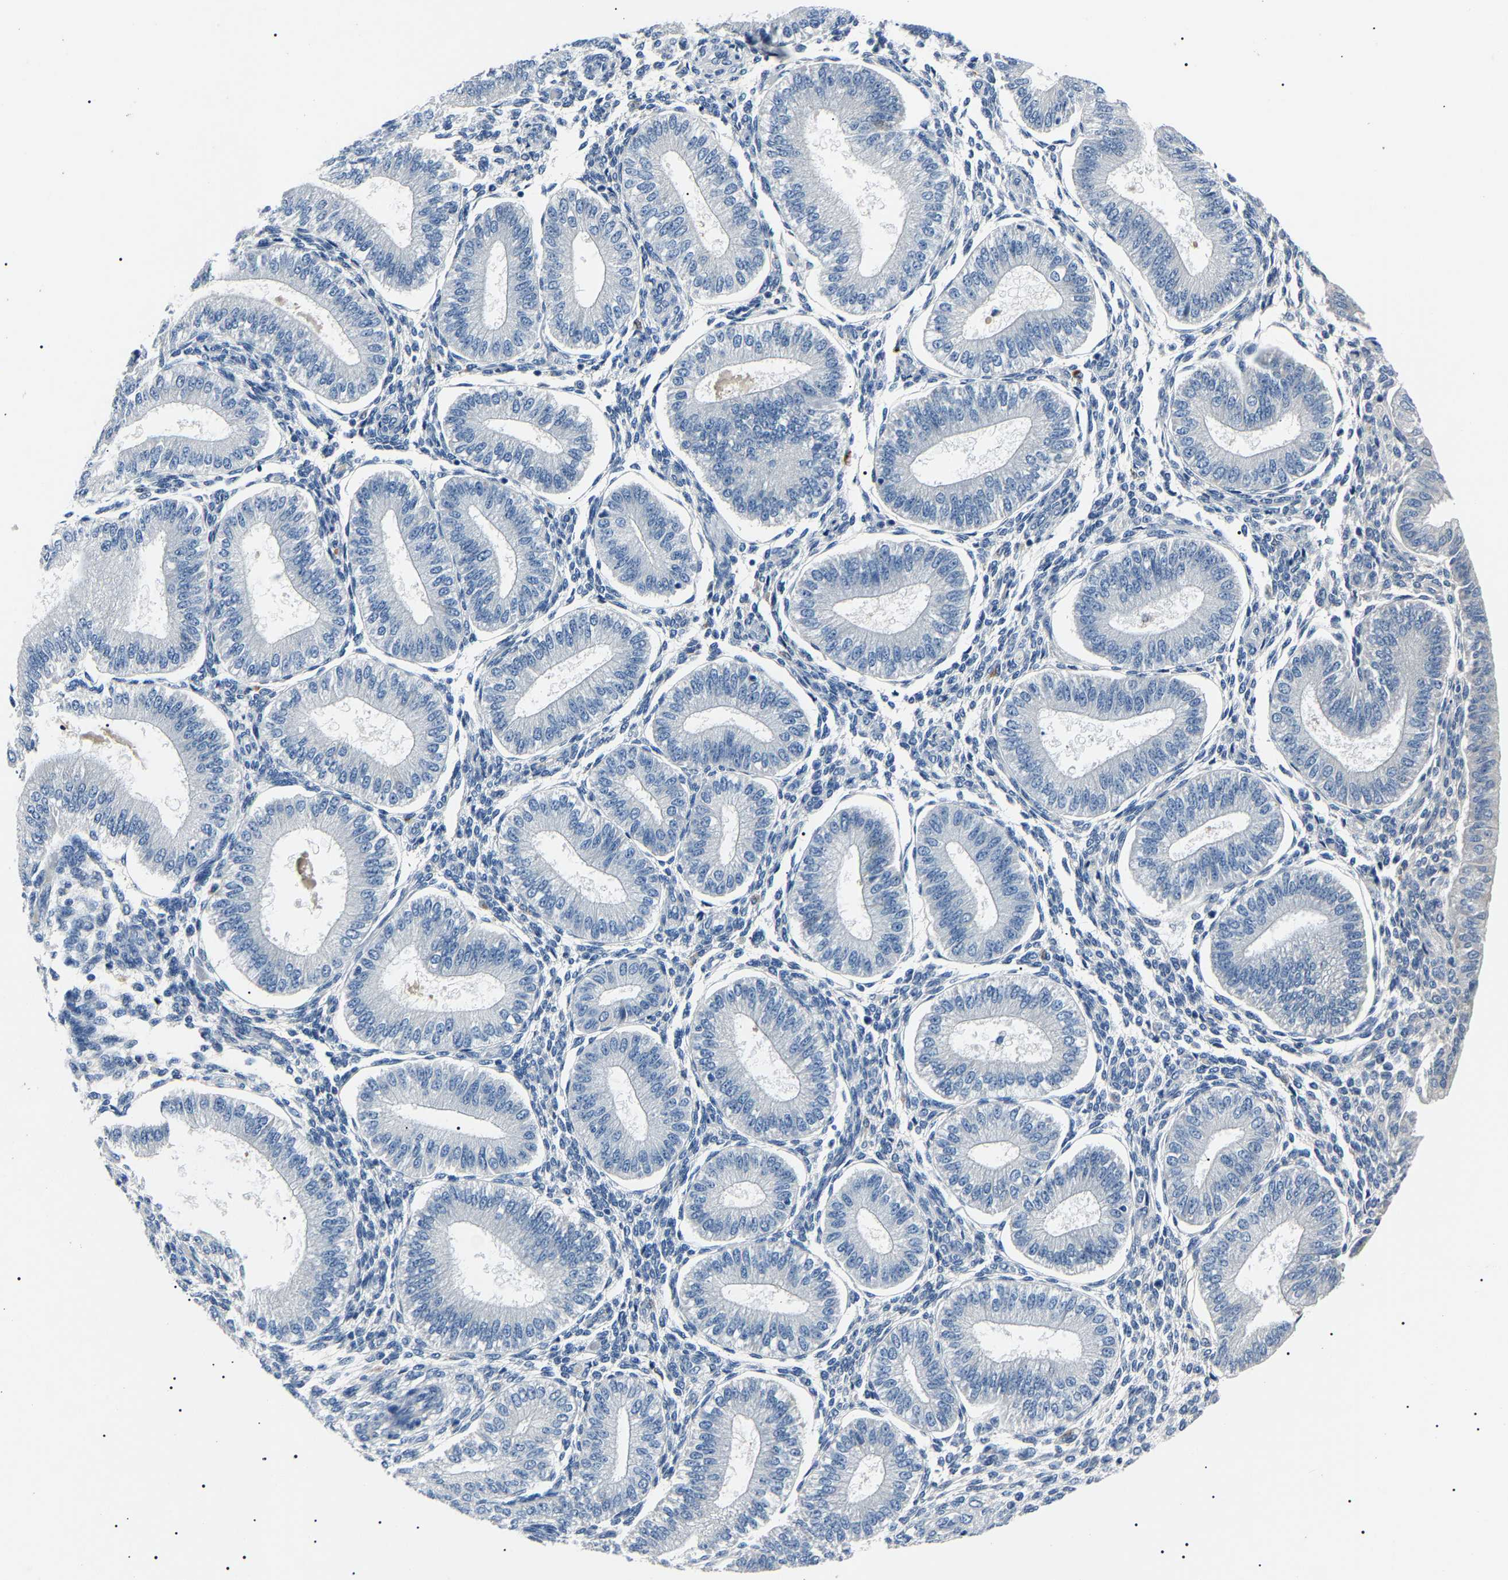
{"staining": {"intensity": "negative", "quantity": "none", "location": "none"}, "tissue": "endometrium", "cell_type": "Cells in endometrial stroma", "image_type": "normal", "snomed": [{"axis": "morphology", "description": "Normal tissue, NOS"}, {"axis": "topography", "description": "Endometrium"}], "caption": "Immunohistochemical staining of benign endometrium exhibits no significant expression in cells in endometrial stroma.", "gene": "KLK15", "patient": {"sex": "female", "age": 39}}